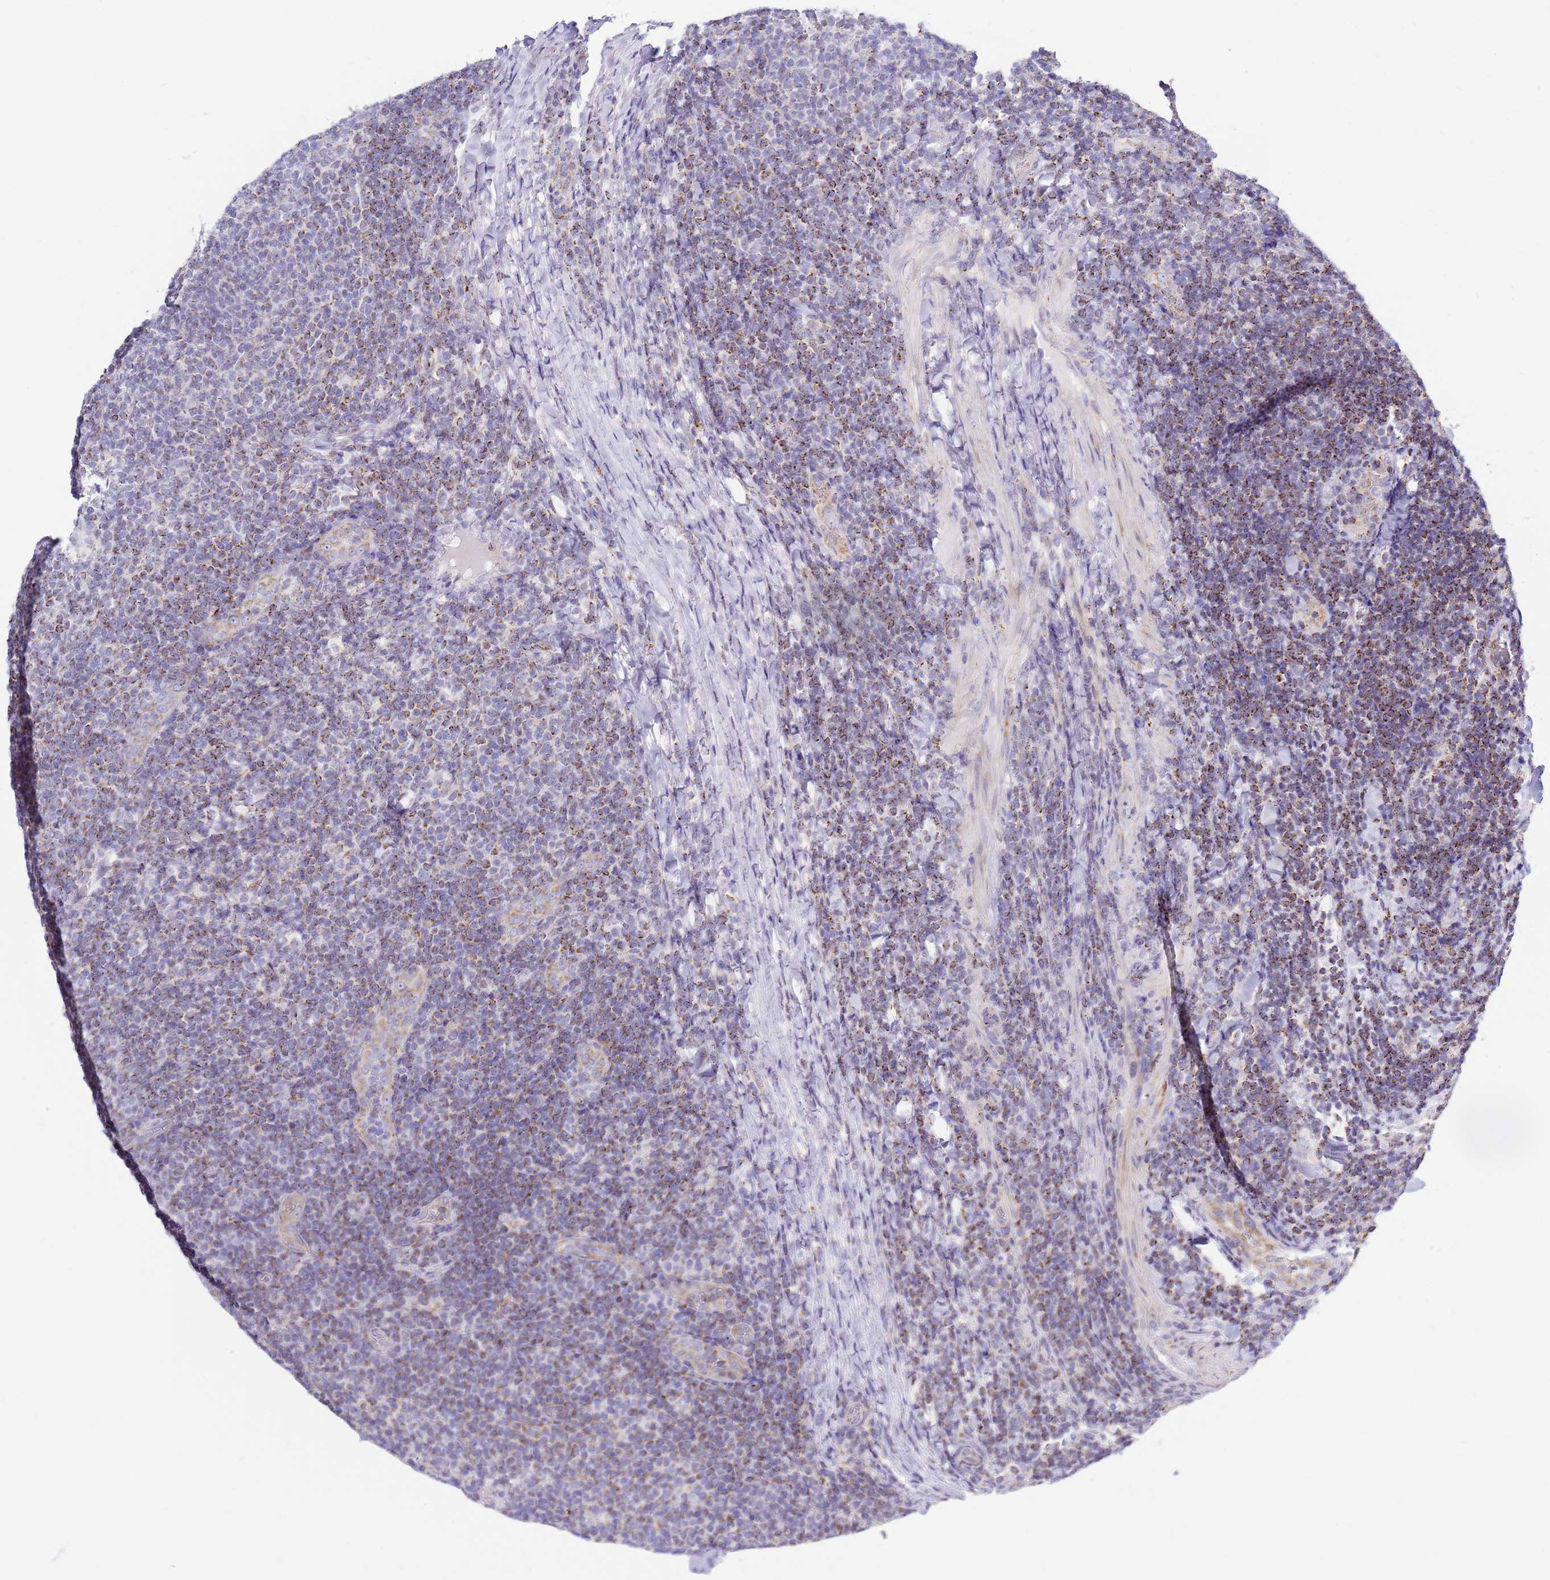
{"staining": {"intensity": "moderate", "quantity": "25%-75%", "location": "cytoplasmic/membranous"}, "tissue": "lymphoma", "cell_type": "Tumor cells", "image_type": "cancer", "snomed": [{"axis": "morphology", "description": "Malignant lymphoma, non-Hodgkin's type, Low grade"}, {"axis": "topography", "description": "Lymph node"}], "caption": "Immunohistochemistry micrograph of human malignant lymphoma, non-Hodgkin's type (low-grade) stained for a protein (brown), which exhibits medium levels of moderate cytoplasmic/membranous staining in about 25%-75% of tumor cells.", "gene": "IGF1R", "patient": {"sex": "male", "age": 66}}